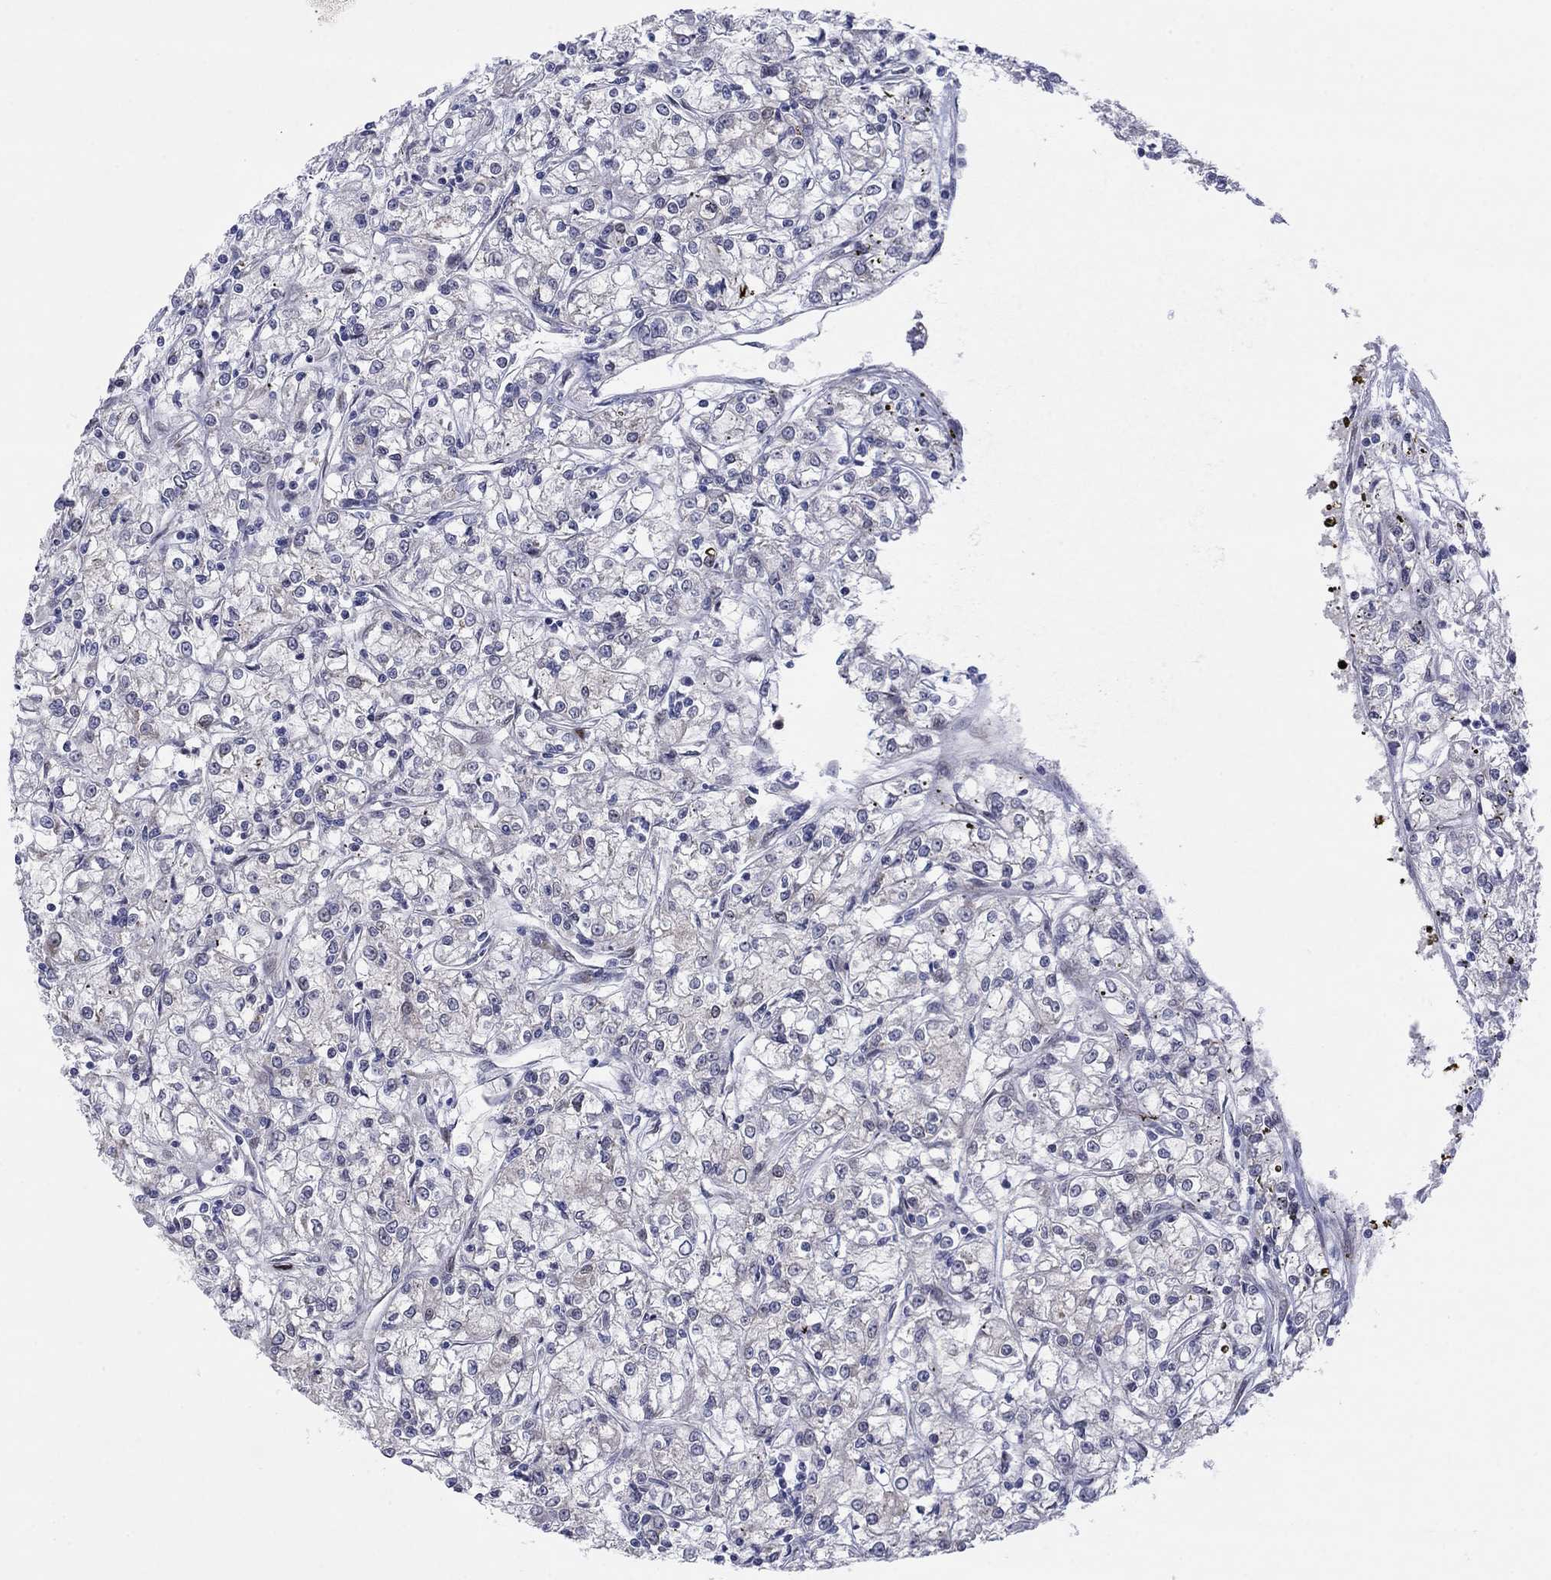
{"staining": {"intensity": "negative", "quantity": "none", "location": "none"}, "tissue": "renal cancer", "cell_type": "Tumor cells", "image_type": "cancer", "snomed": [{"axis": "morphology", "description": "Adenocarcinoma, NOS"}, {"axis": "topography", "description": "Kidney"}], "caption": "Renal cancer stained for a protein using immunohistochemistry (IHC) shows no staining tumor cells.", "gene": "TTC21B", "patient": {"sex": "female", "age": 59}}